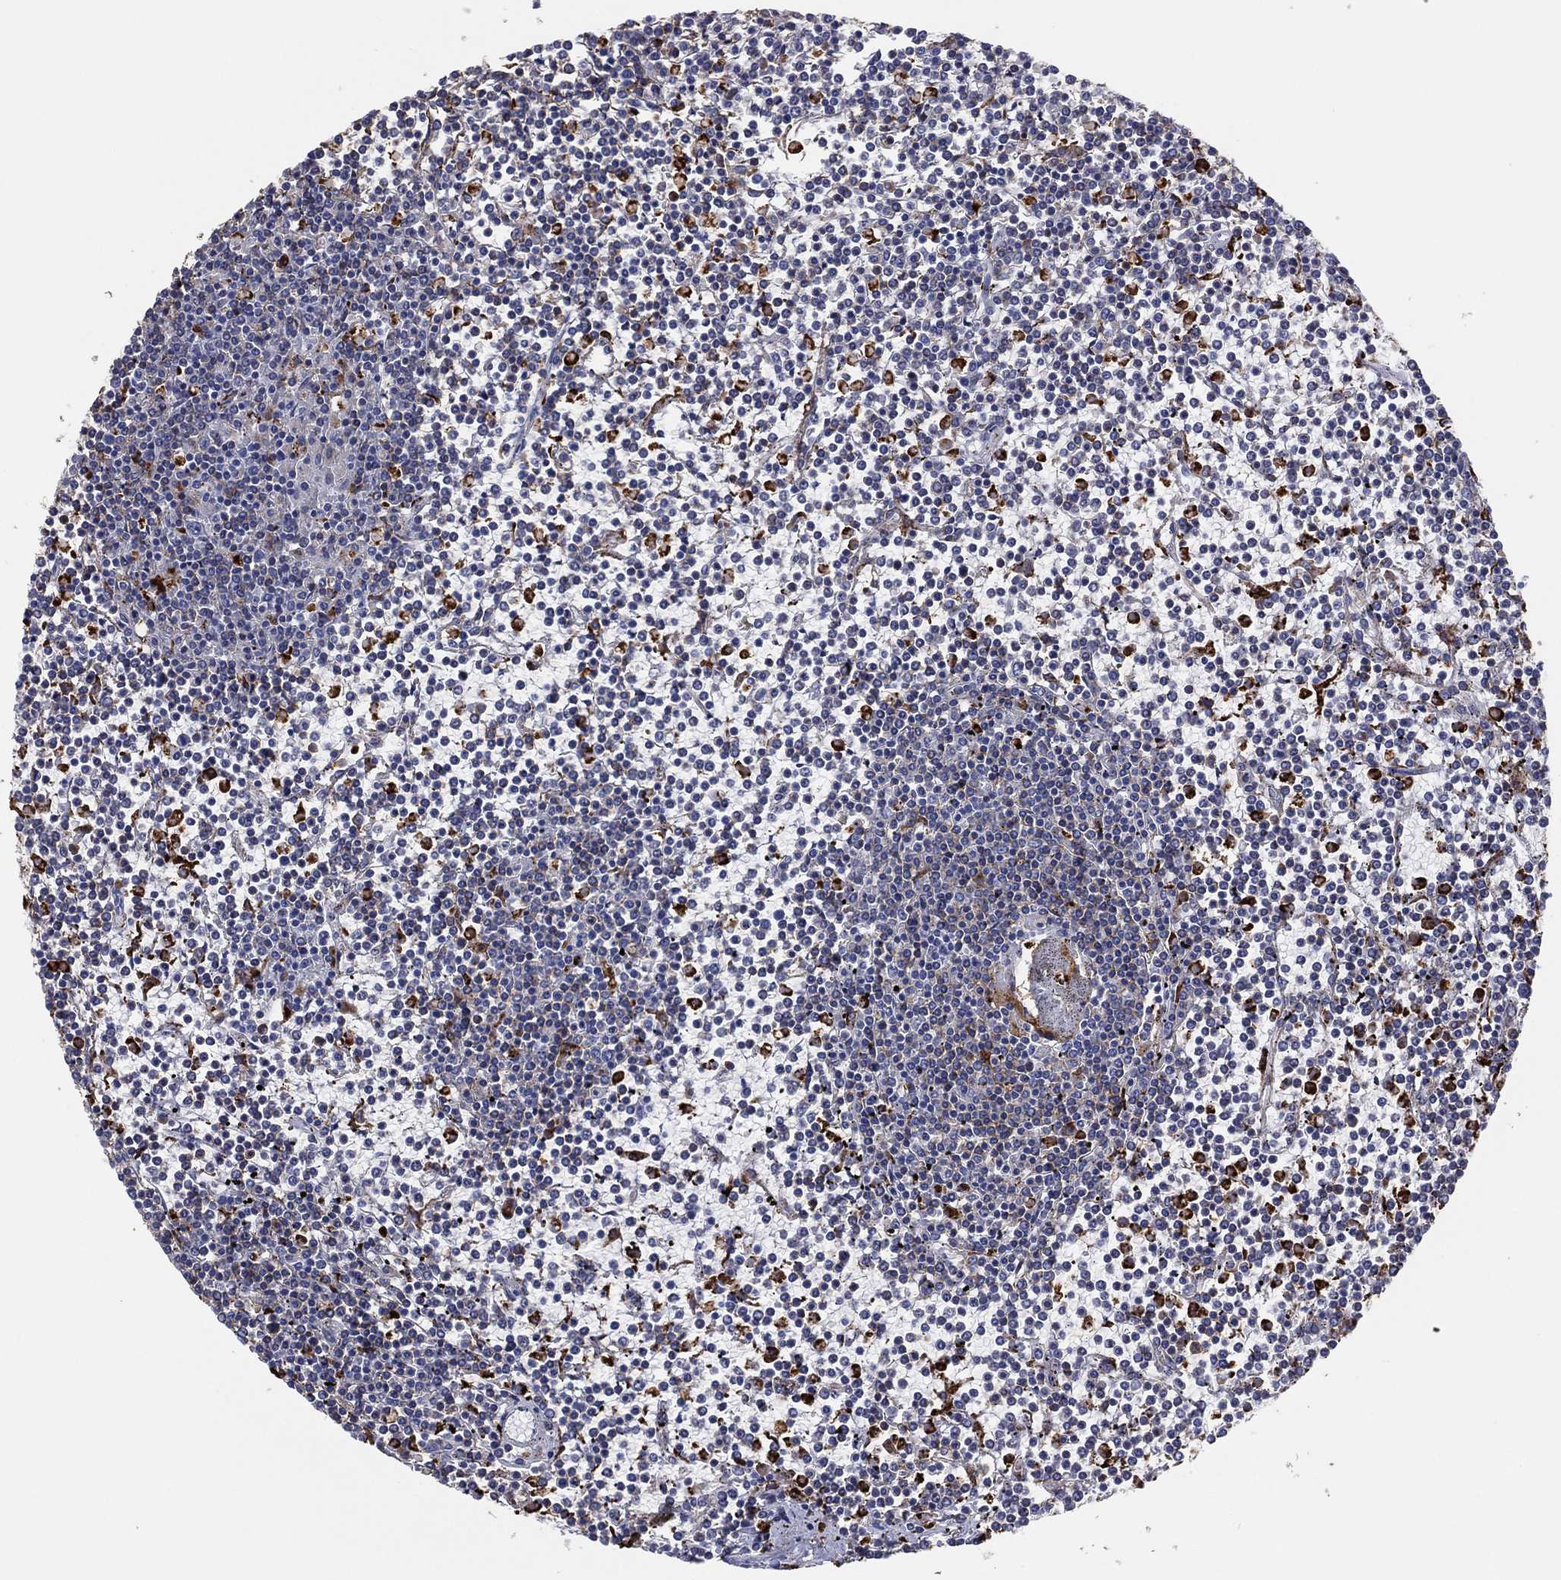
{"staining": {"intensity": "negative", "quantity": "none", "location": "none"}, "tissue": "lymphoma", "cell_type": "Tumor cells", "image_type": "cancer", "snomed": [{"axis": "morphology", "description": "Malignant lymphoma, non-Hodgkin's type, Low grade"}, {"axis": "topography", "description": "Spleen"}], "caption": "A micrograph of human low-grade malignant lymphoma, non-Hodgkin's type is negative for staining in tumor cells.", "gene": "PLAC8", "patient": {"sex": "female", "age": 19}}